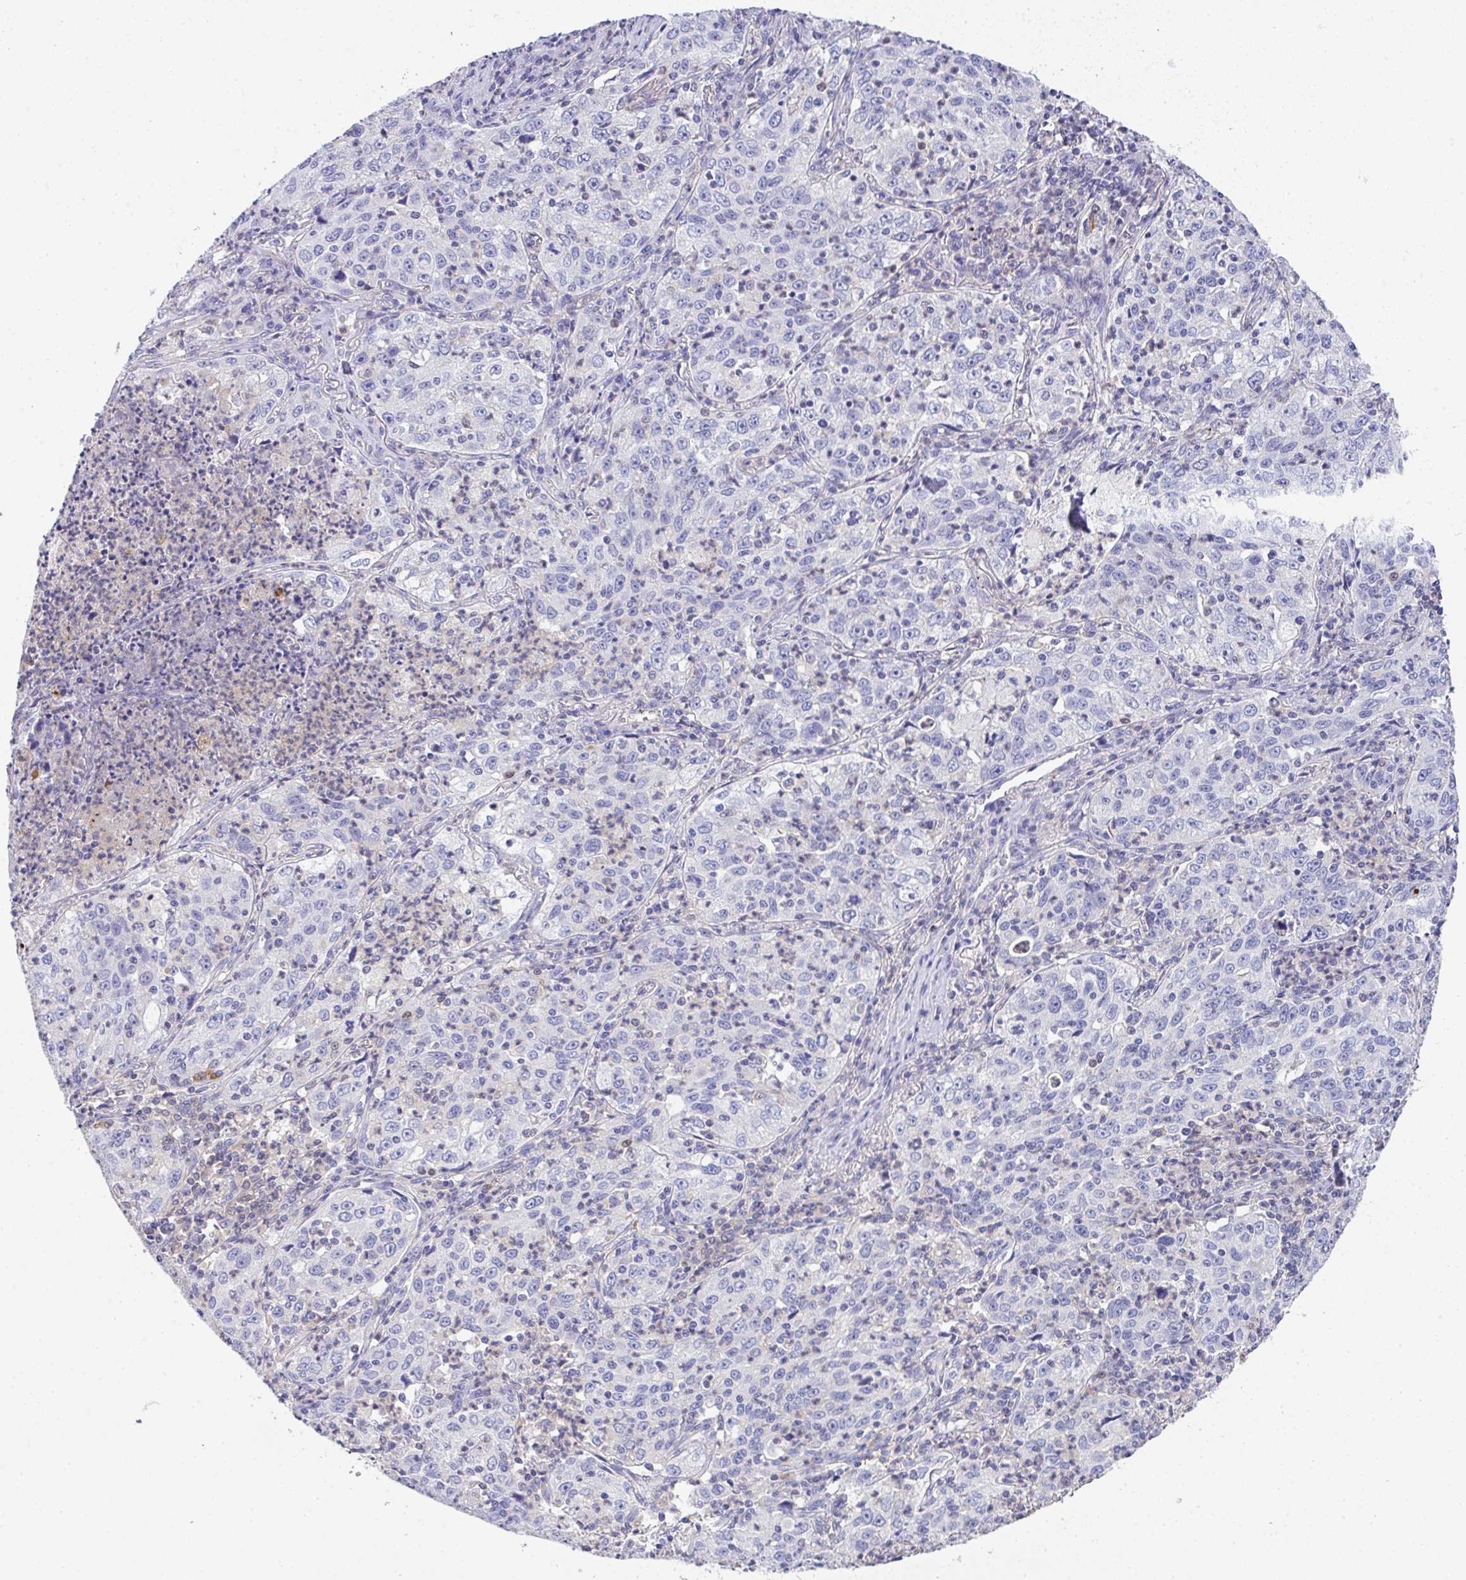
{"staining": {"intensity": "negative", "quantity": "none", "location": "none"}, "tissue": "lung cancer", "cell_type": "Tumor cells", "image_type": "cancer", "snomed": [{"axis": "morphology", "description": "Squamous cell carcinoma, NOS"}, {"axis": "topography", "description": "Lung"}], "caption": "Immunohistochemistry (IHC) photomicrograph of human squamous cell carcinoma (lung) stained for a protein (brown), which exhibits no expression in tumor cells.", "gene": "TNFAIP8", "patient": {"sex": "male", "age": 71}}